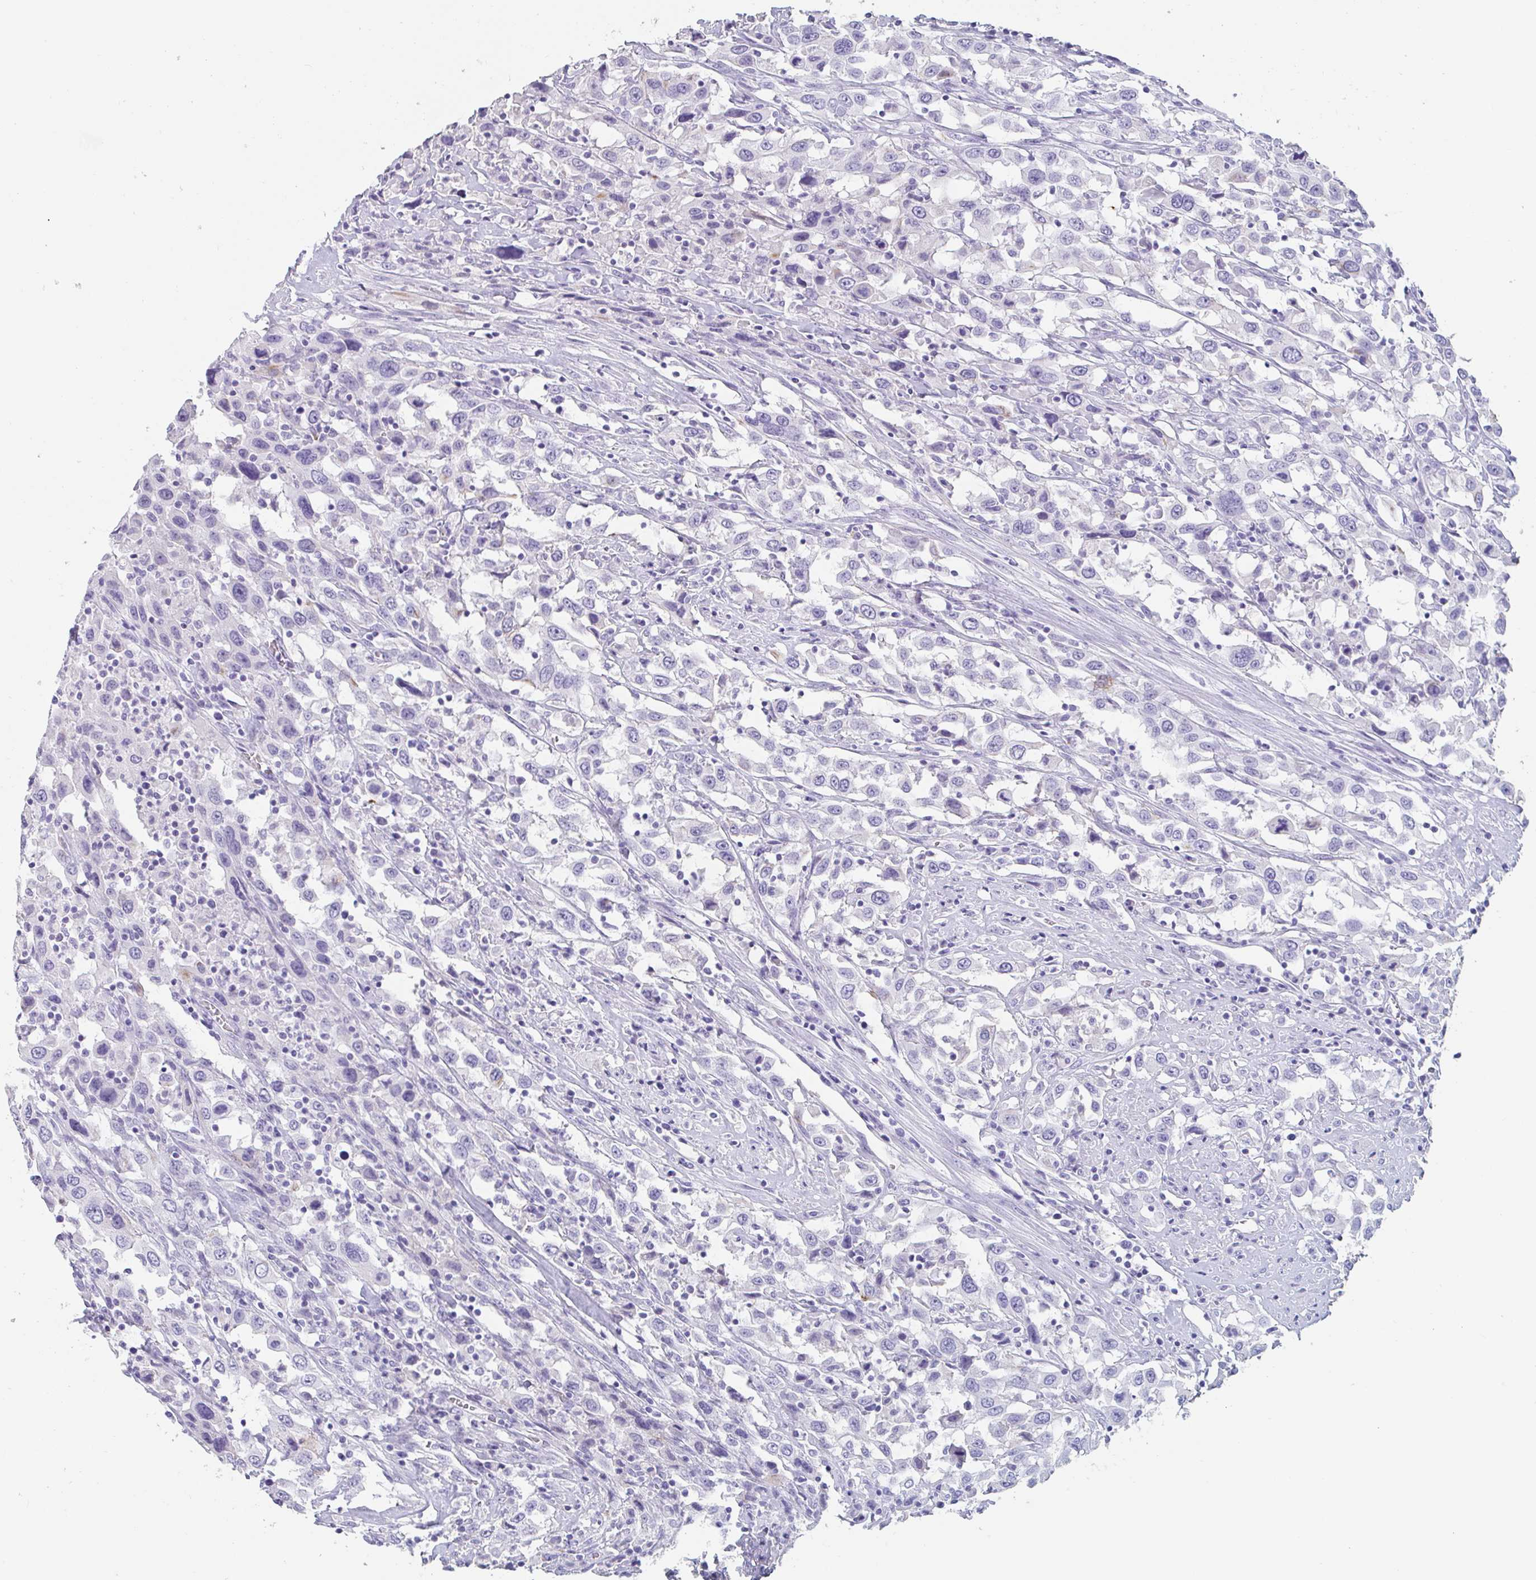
{"staining": {"intensity": "negative", "quantity": "none", "location": "none"}, "tissue": "urothelial cancer", "cell_type": "Tumor cells", "image_type": "cancer", "snomed": [{"axis": "morphology", "description": "Urothelial carcinoma, High grade"}, {"axis": "topography", "description": "Urinary bladder"}], "caption": "DAB immunohistochemical staining of human urothelial cancer shows no significant staining in tumor cells.", "gene": "EMC4", "patient": {"sex": "male", "age": 61}}